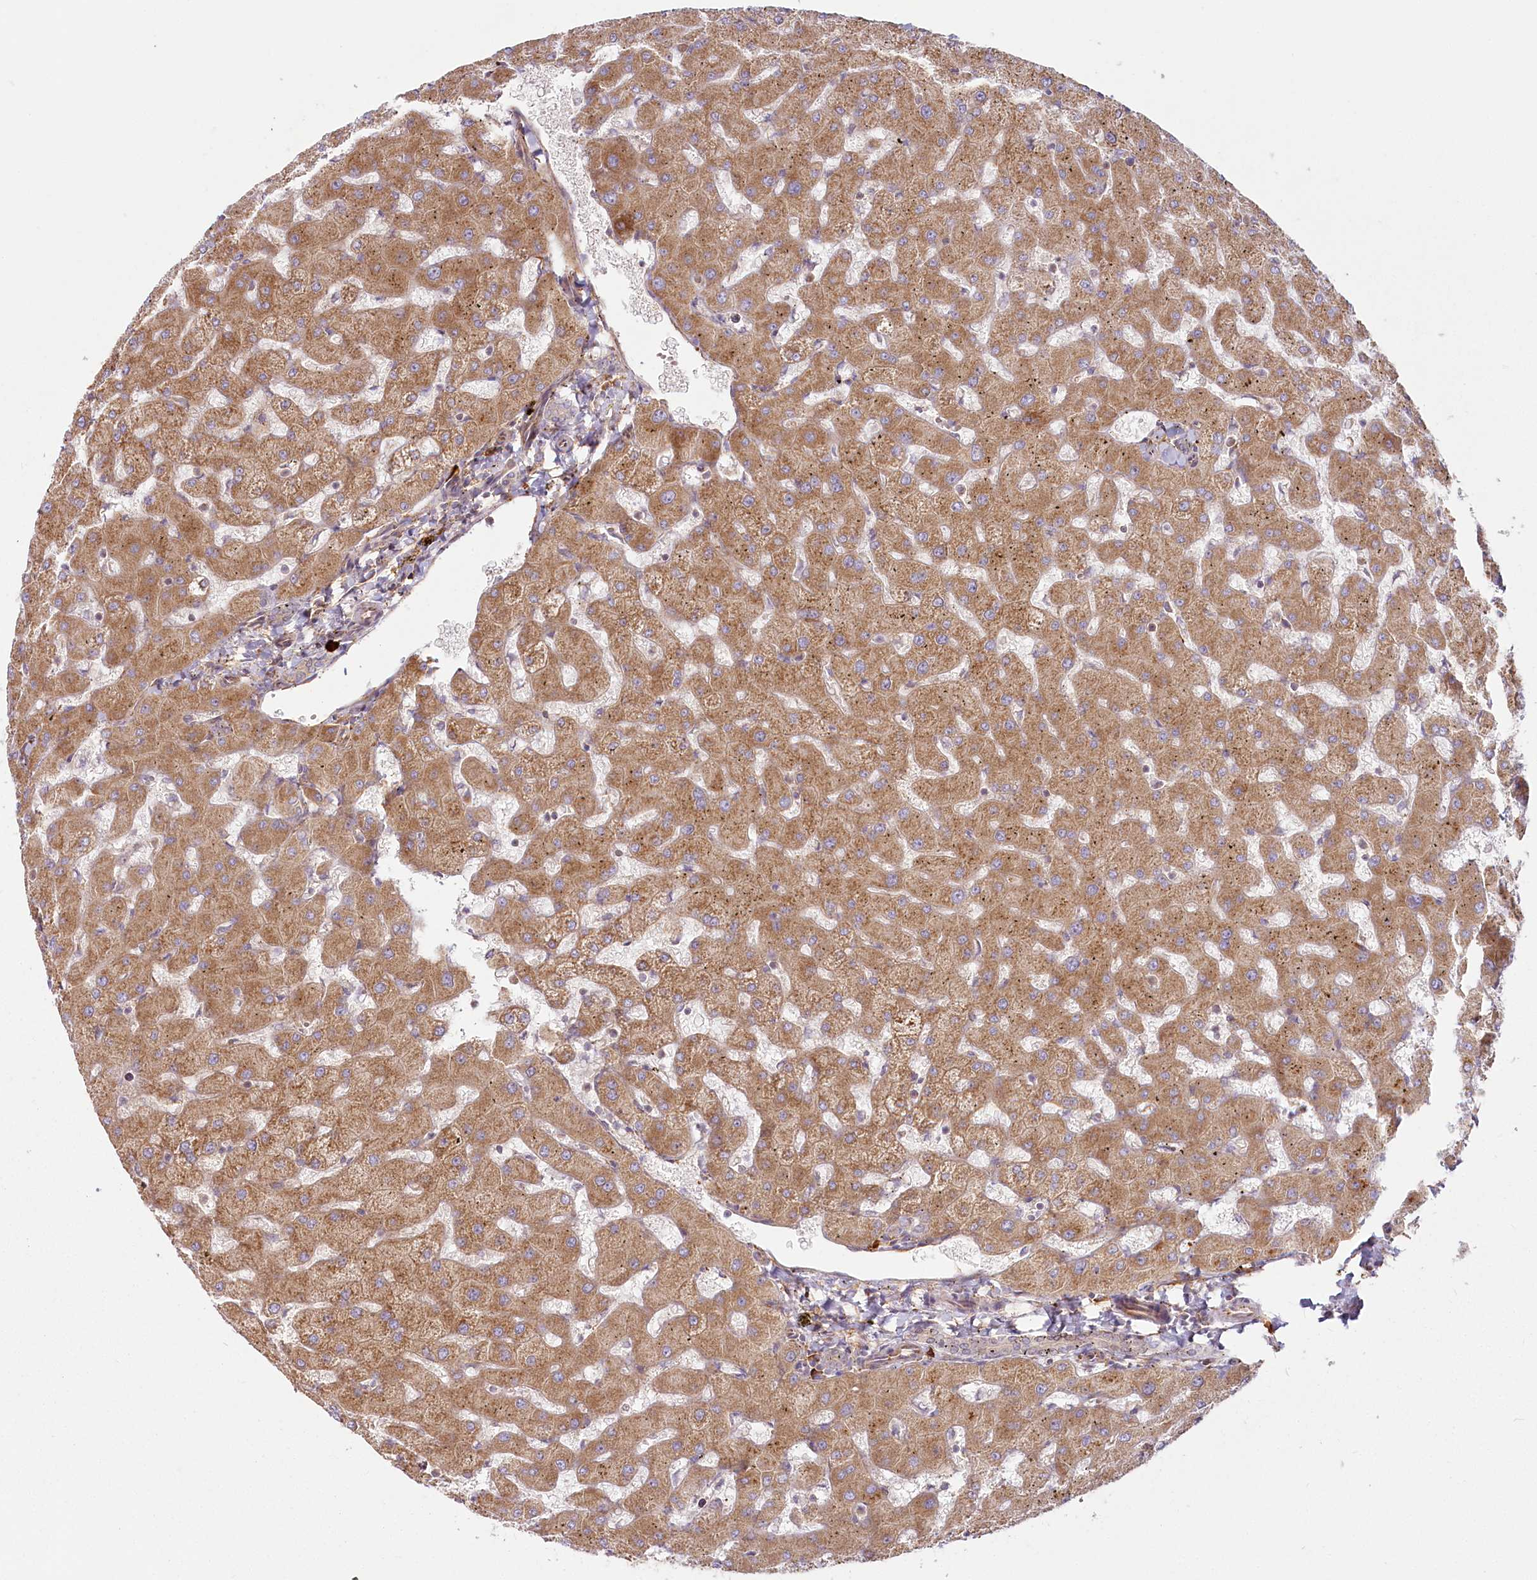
{"staining": {"intensity": "weak", "quantity": "<25%", "location": "cytoplasmic/membranous"}, "tissue": "liver", "cell_type": "Cholangiocytes", "image_type": "normal", "snomed": [{"axis": "morphology", "description": "Normal tissue, NOS"}, {"axis": "topography", "description": "Liver"}], "caption": "An immunohistochemistry (IHC) histopathology image of unremarkable liver is shown. There is no staining in cholangiocytes of liver.", "gene": "HARS2", "patient": {"sex": "female", "age": 63}}